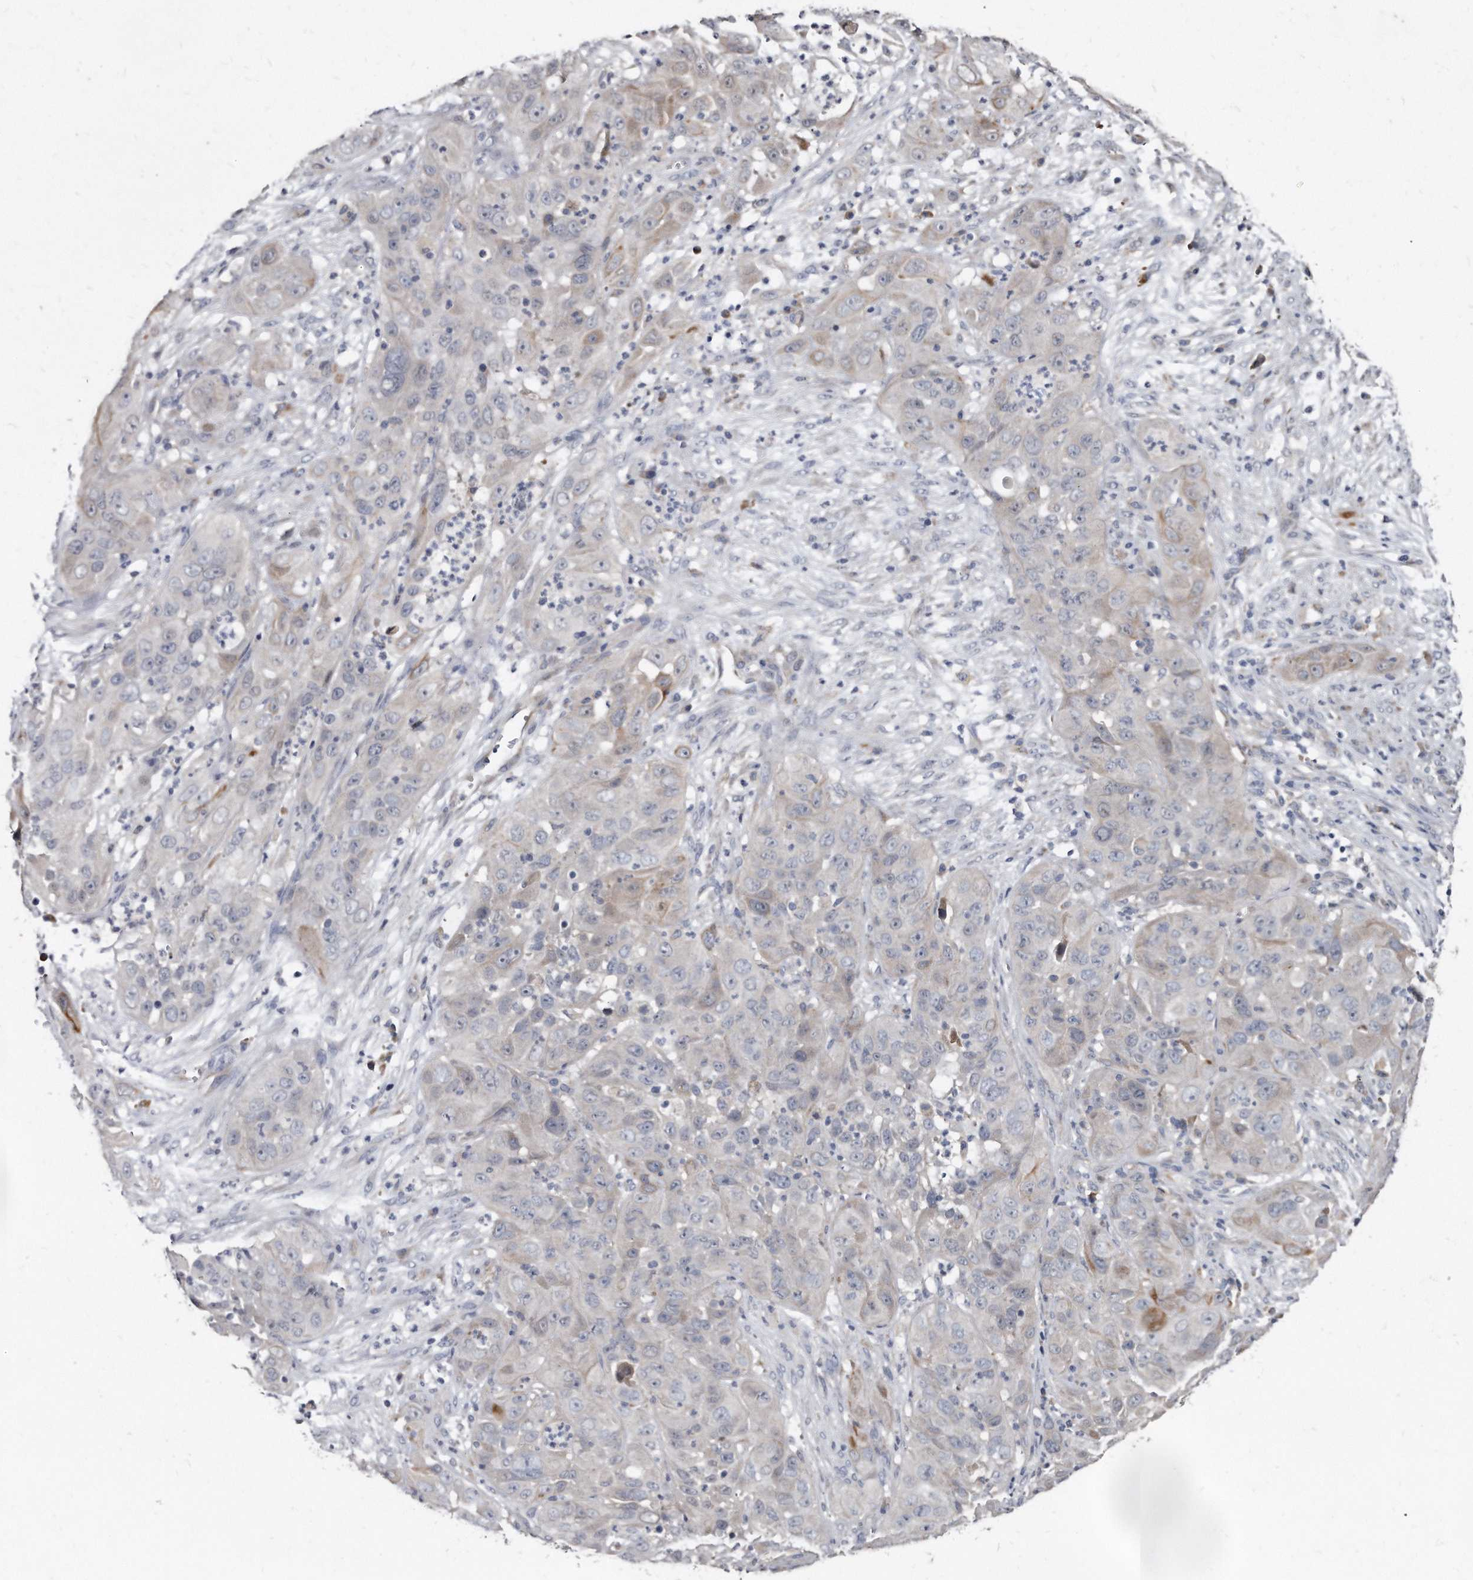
{"staining": {"intensity": "weak", "quantity": "<25%", "location": "cytoplasmic/membranous"}, "tissue": "cervical cancer", "cell_type": "Tumor cells", "image_type": "cancer", "snomed": [{"axis": "morphology", "description": "Squamous cell carcinoma, NOS"}, {"axis": "topography", "description": "Cervix"}], "caption": "There is no significant positivity in tumor cells of cervical squamous cell carcinoma.", "gene": "KLHDC3", "patient": {"sex": "female", "age": 32}}